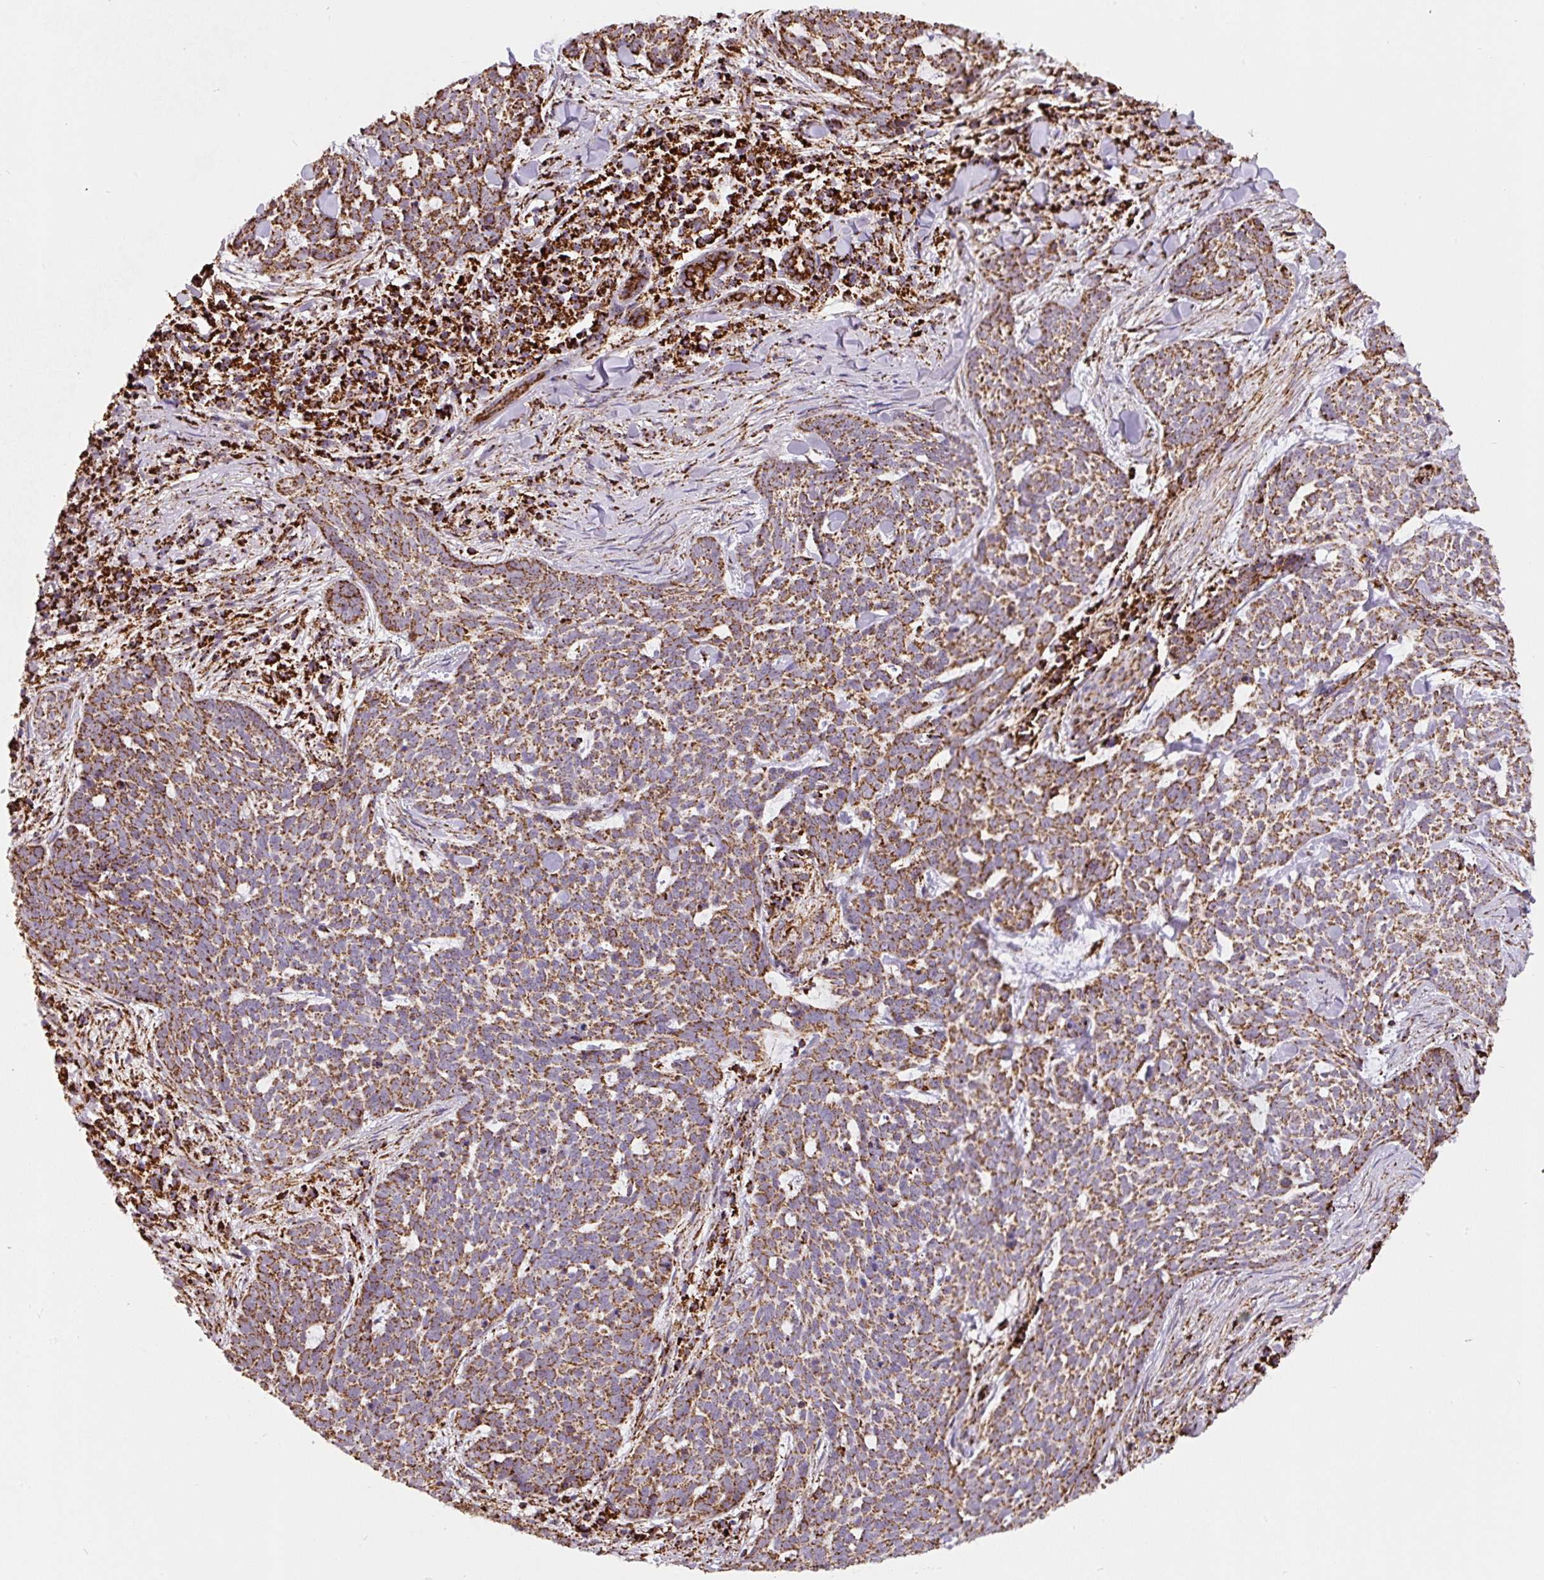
{"staining": {"intensity": "moderate", "quantity": ">75%", "location": "cytoplasmic/membranous"}, "tissue": "skin cancer", "cell_type": "Tumor cells", "image_type": "cancer", "snomed": [{"axis": "morphology", "description": "Basal cell carcinoma"}, {"axis": "topography", "description": "Skin"}], "caption": "Human skin cancer stained for a protein (brown) reveals moderate cytoplasmic/membranous positive staining in approximately >75% of tumor cells.", "gene": "ATP5F1A", "patient": {"sex": "female", "age": 93}}